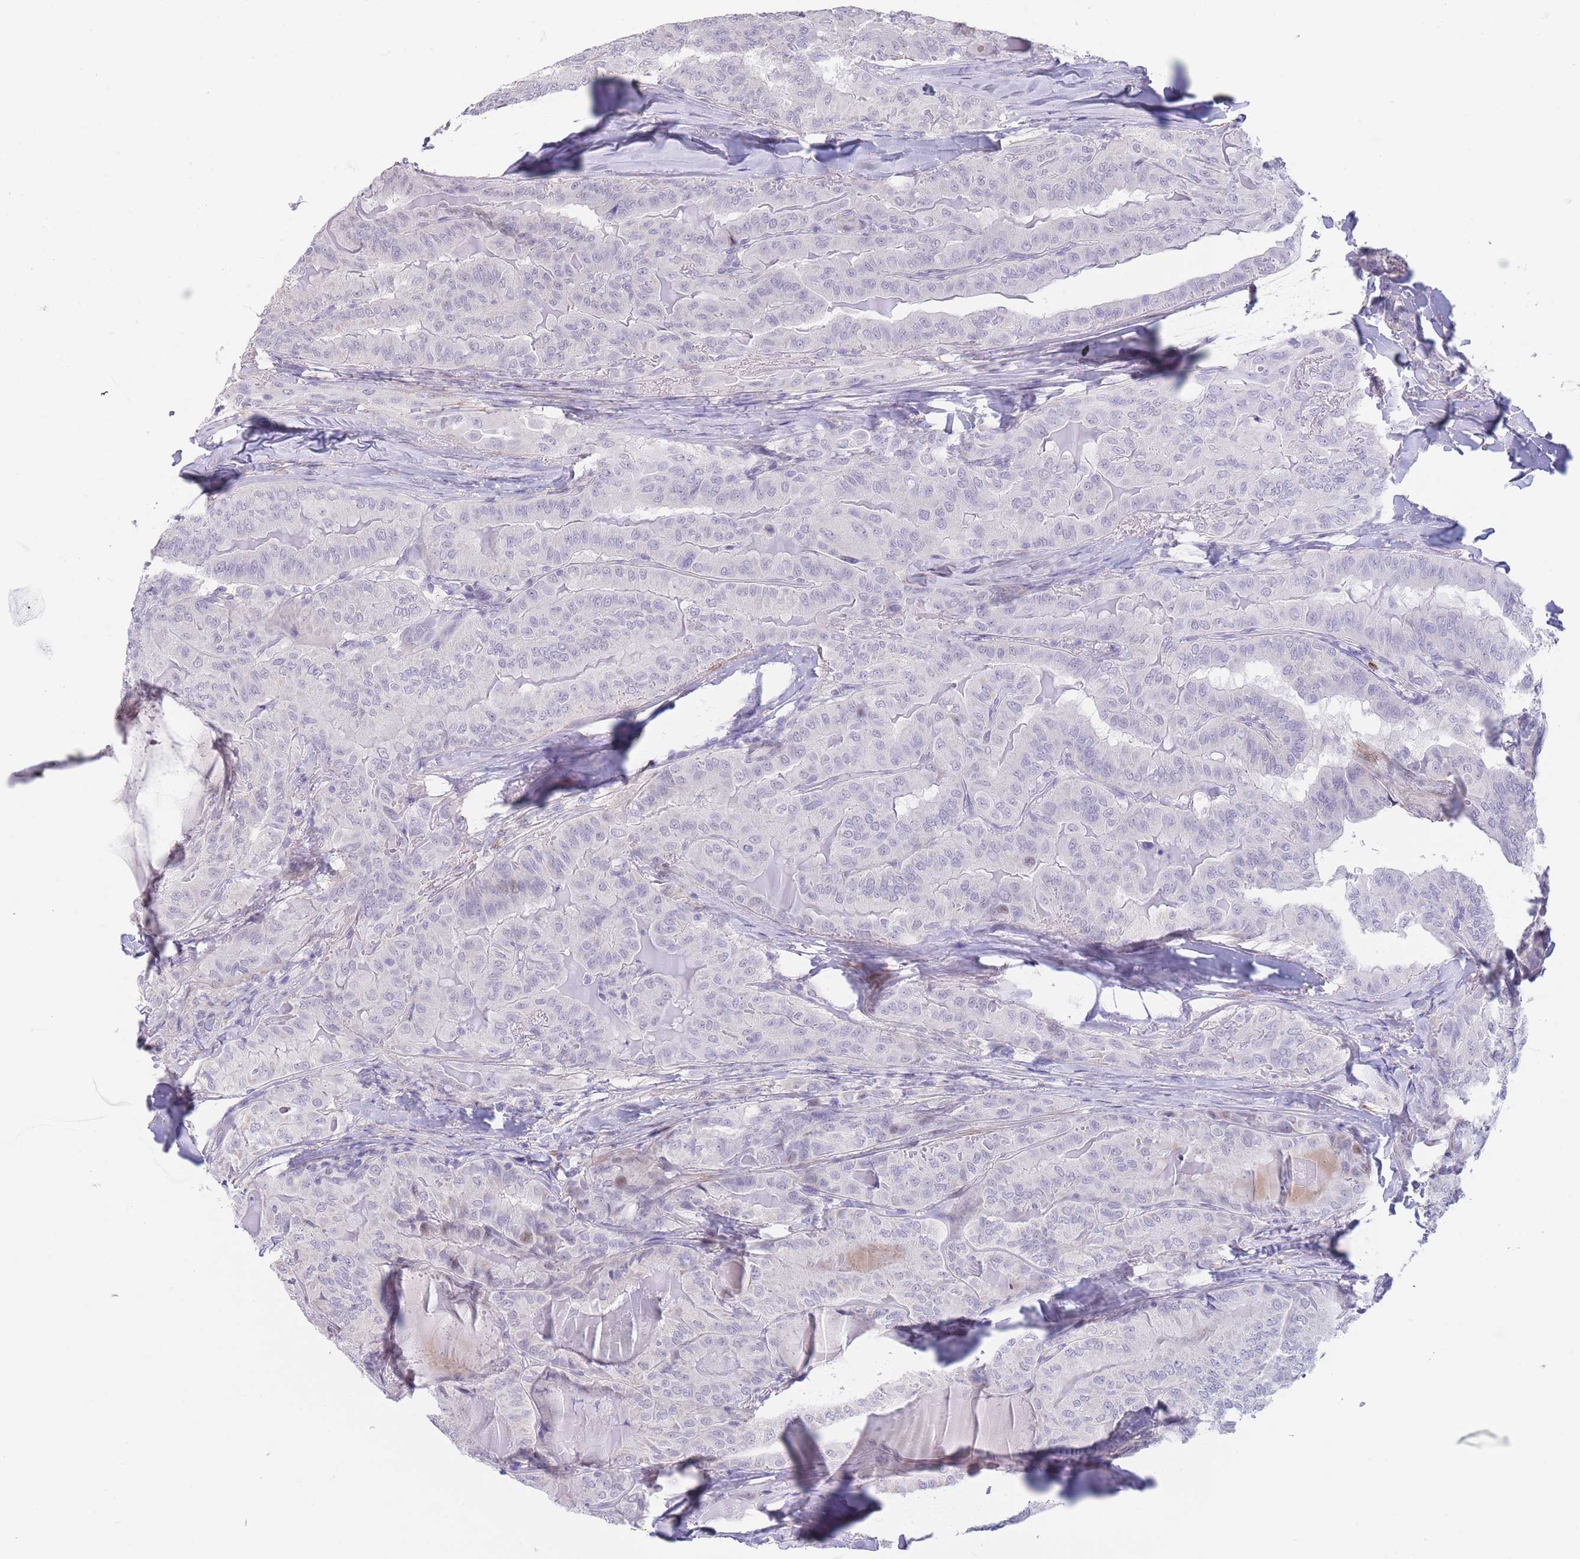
{"staining": {"intensity": "negative", "quantity": "none", "location": "none"}, "tissue": "thyroid cancer", "cell_type": "Tumor cells", "image_type": "cancer", "snomed": [{"axis": "morphology", "description": "Papillary adenocarcinoma, NOS"}, {"axis": "topography", "description": "Thyroid gland"}], "caption": "Tumor cells show no significant protein positivity in papillary adenocarcinoma (thyroid).", "gene": "ASAP3", "patient": {"sex": "female", "age": 68}}